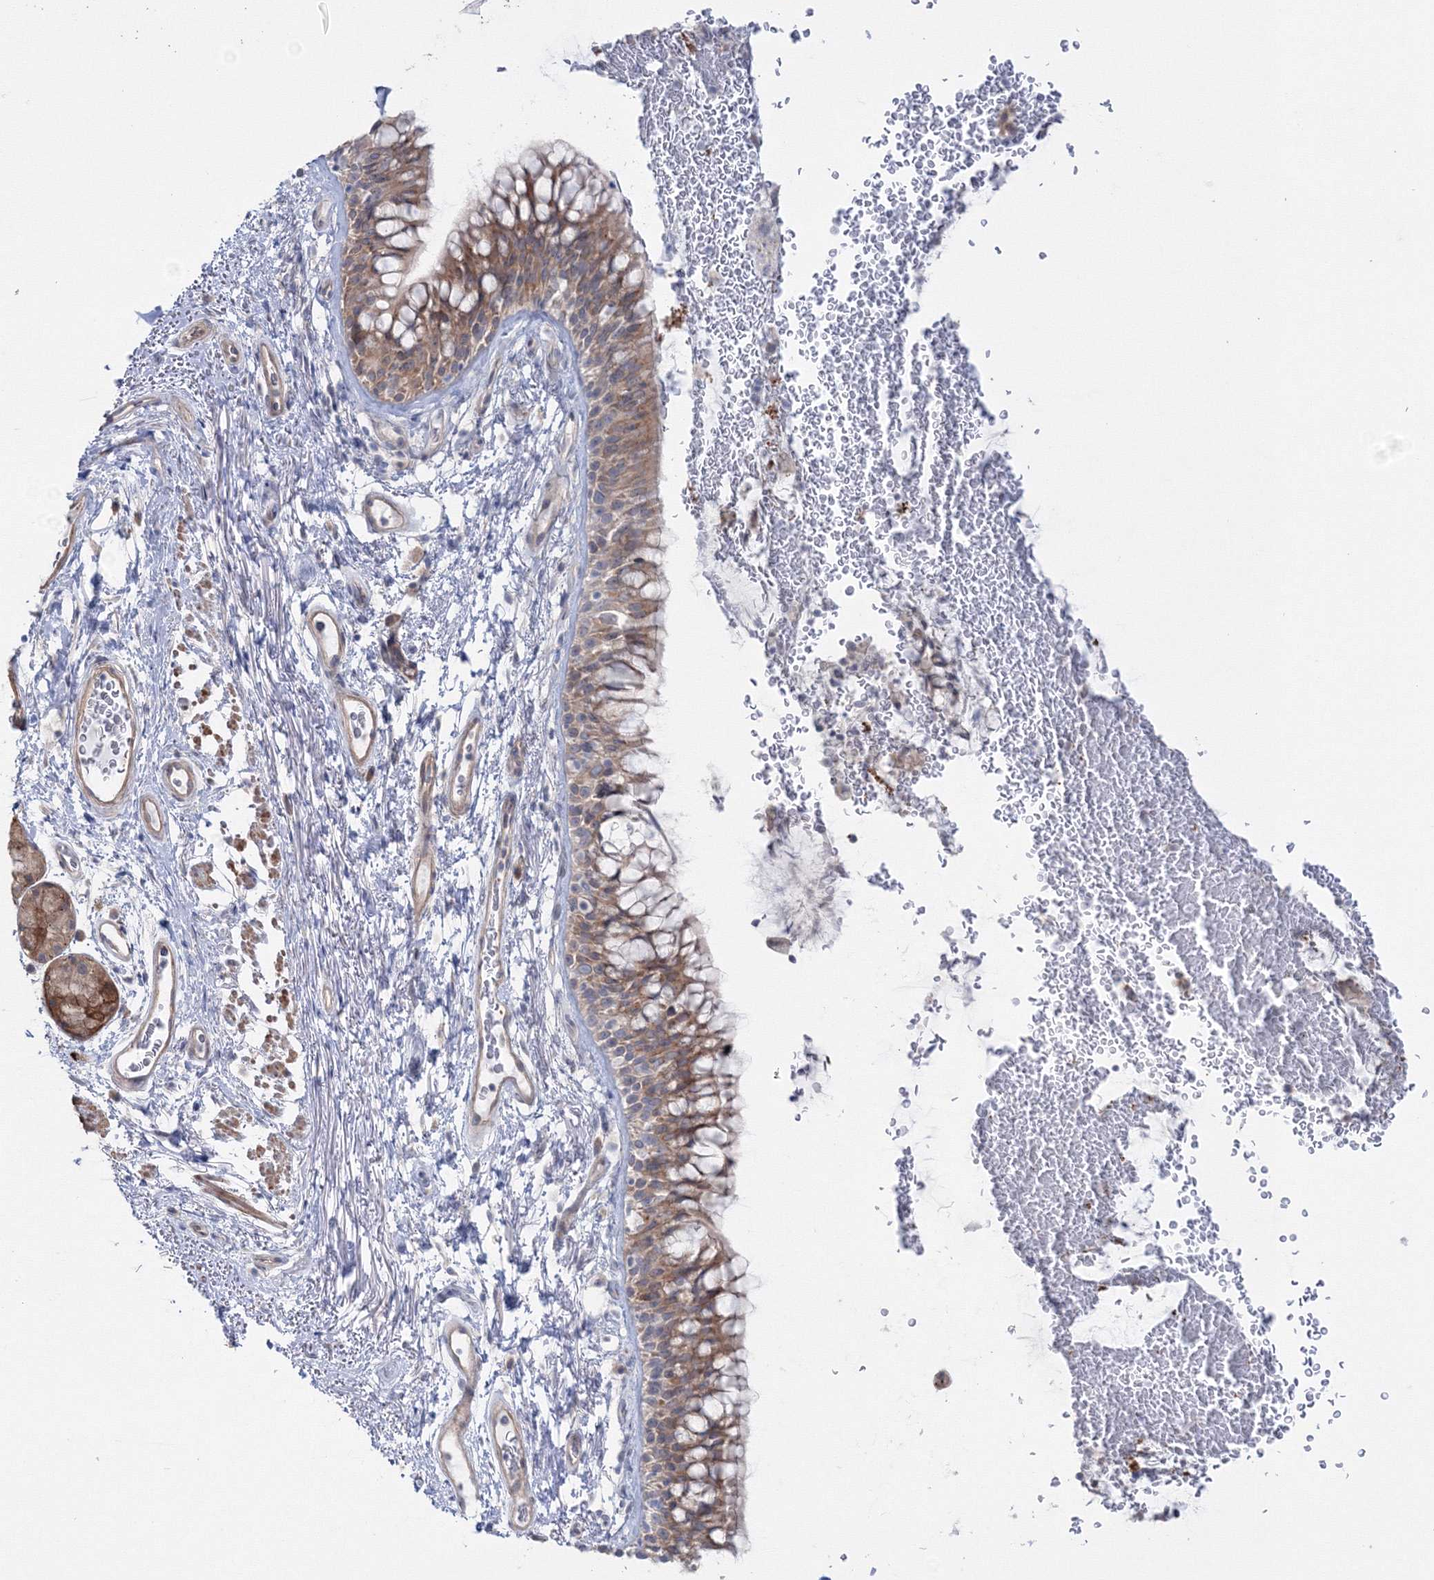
{"staining": {"intensity": "moderate", "quantity": ">75%", "location": "cytoplasmic/membranous"}, "tissue": "bronchus", "cell_type": "Respiratory epithelial cells", "image_type": "normal", "snomed": [{"axis": "morphology", "description": "Normal tissue, NOS"}, {"axis": "topography", "description": "Cartilage tissue"}, {"axis": "topography", "description": "Bronchus"}], "caption": "IHC histopathology image of normal bronchus: bronchus stained using immunohistochemistry (IHC) demonstrates medium levels of moderate protein expression localized specifically in the cytoplasmic/membranous of respiratory epithelial cells, appearing as a cytoplasmic/membranous brown color.", "gene": "IPMK", "patient": {"sex": "female", "age": 73}}